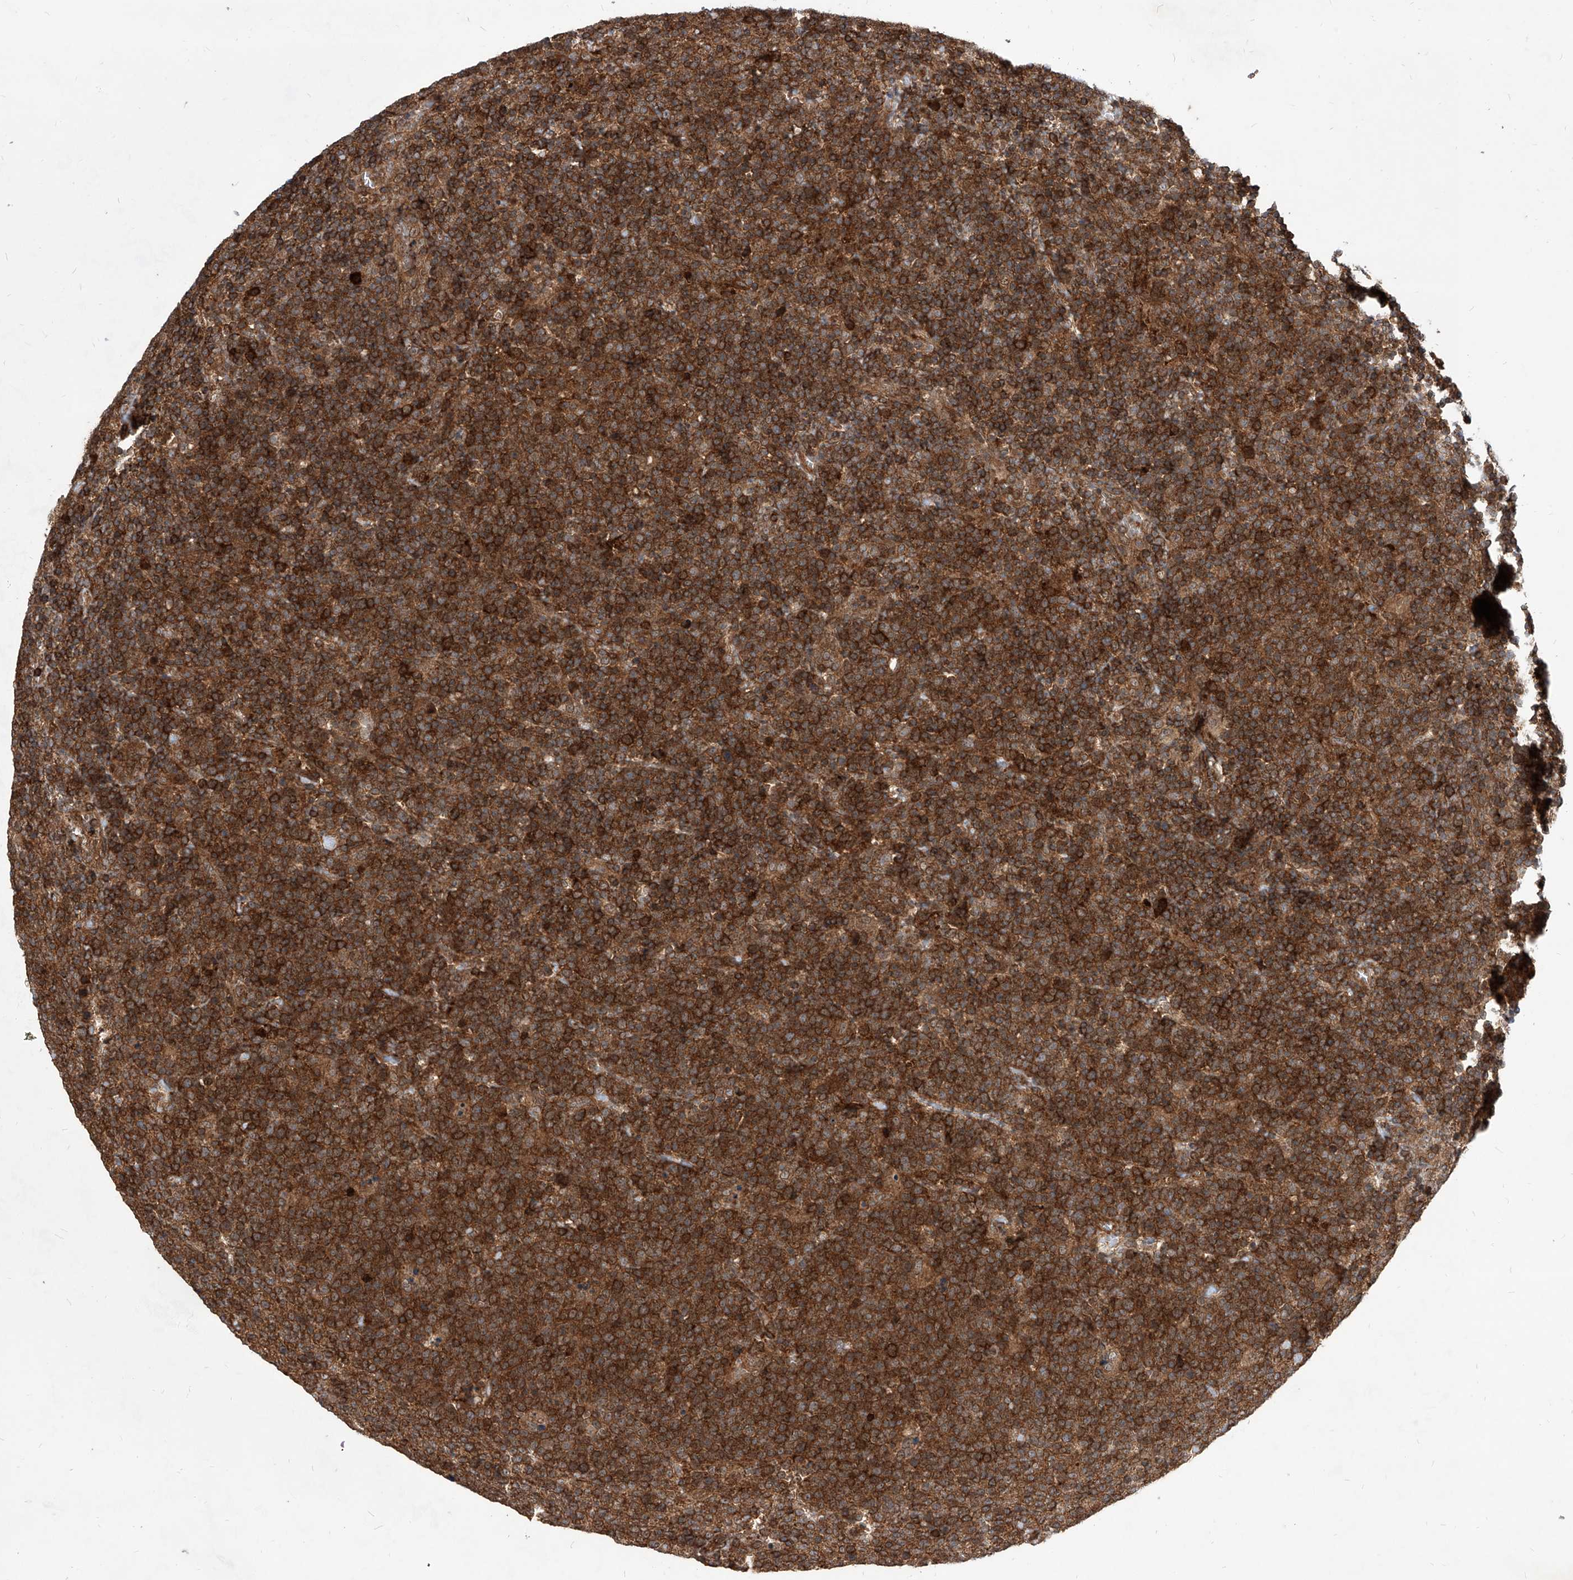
{"staining": {"intensity": "strong", "quantity": ">75%", "location": "cytoplasmic/membranous"}, "tissue": "lymphoma", "cell_type": "Tumor cells", "image_type": "cancer", "snomed": [{"axis": "morphology", "description": "Malignant lymphoma, non-Hodgkin's type, High grade"}, {"axis": "topography", "description": "Lymph node"}], "caption": "Strong cytoplasmic/membranous protein expression is present in about >75% of tumor cells in lymphoma. (Brightfield microscopy of DAB IHC at high magnification).", "gene": "MAGED2", "patient": {"sex": "male", "age": 61}}